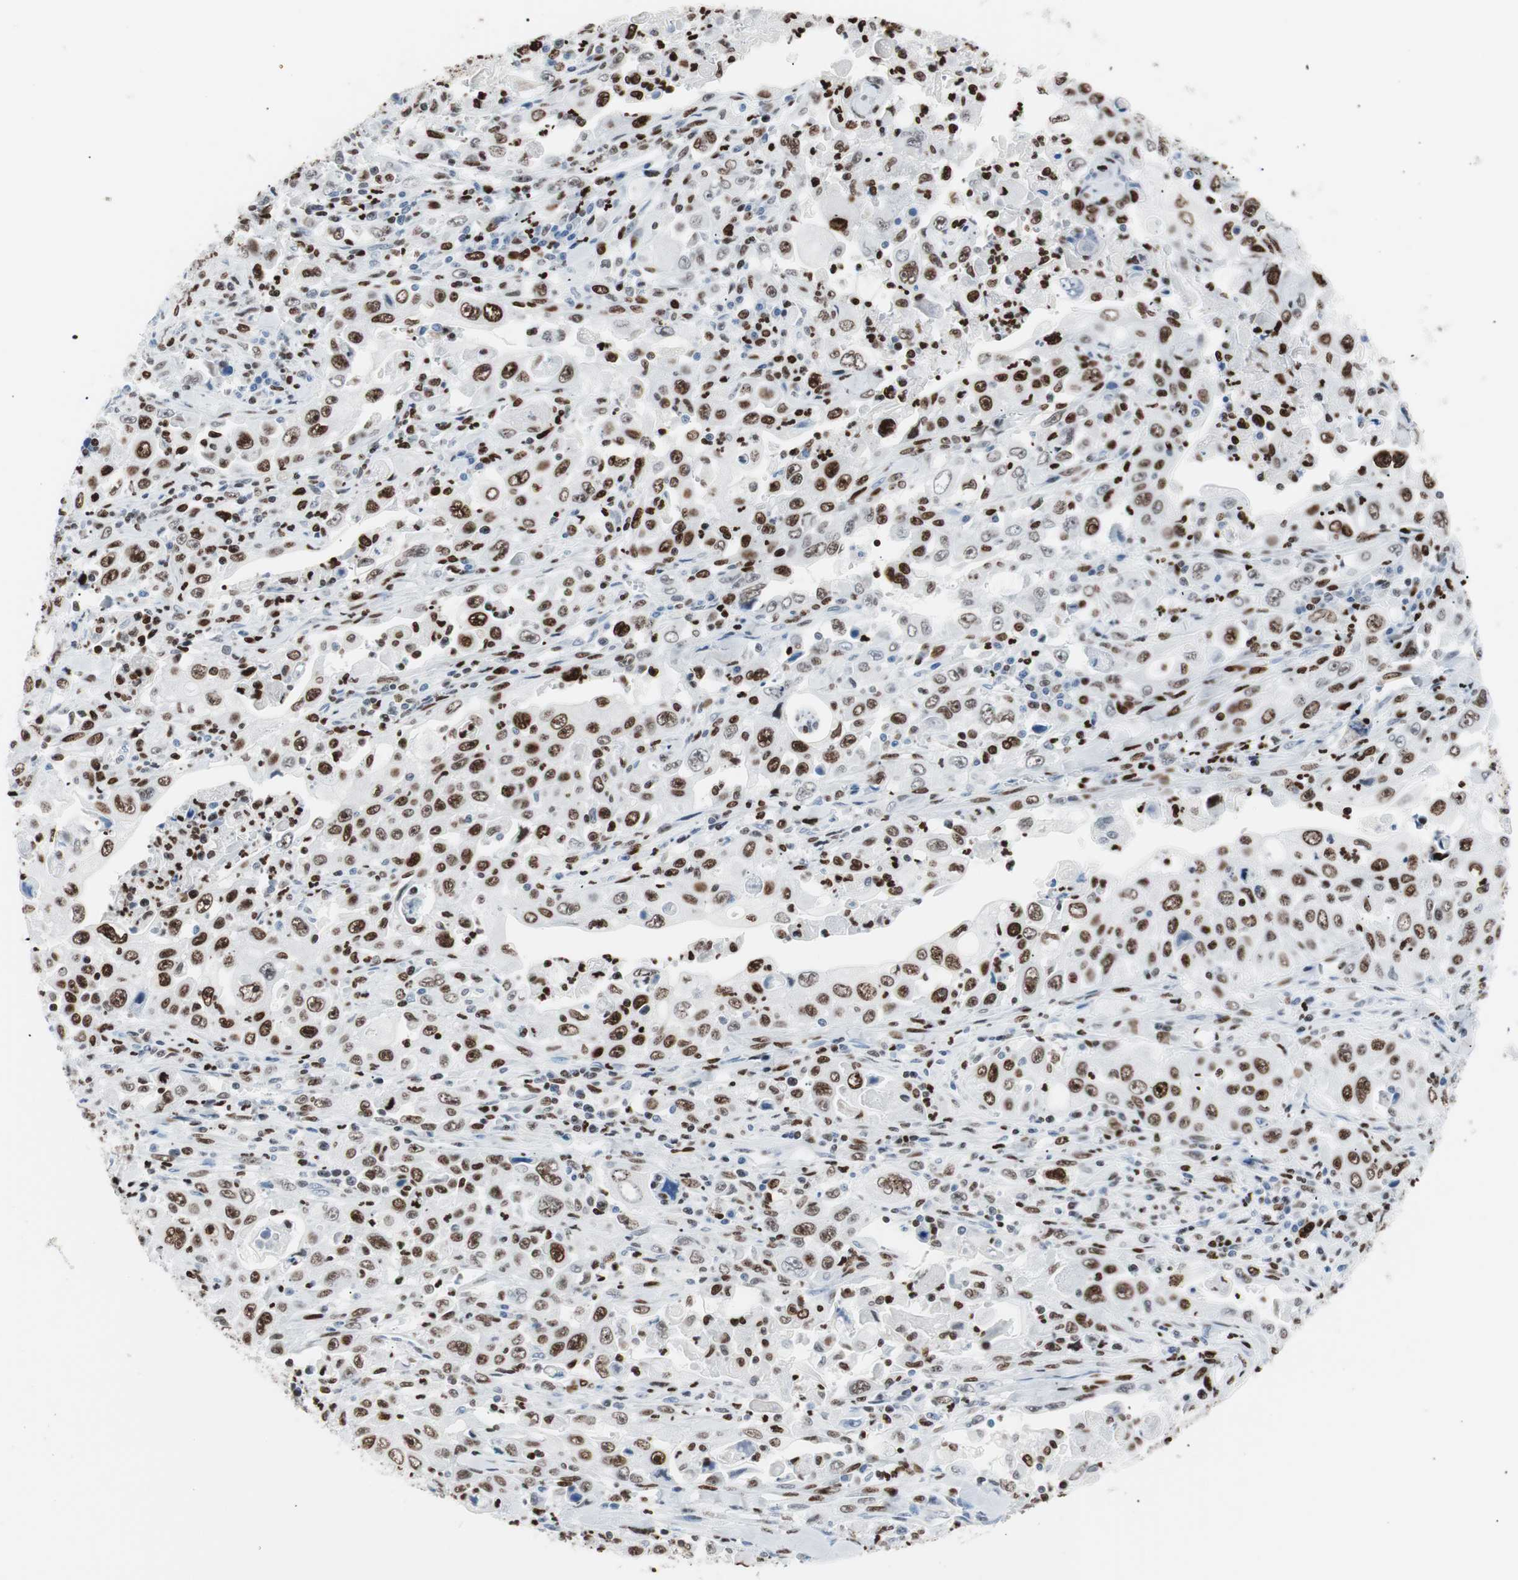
{"staining": {"intensity": "weak", "quantity": ">75%", "location": "nuclear"}, "tissue": "pancreatic cancer", "cell_type": "Tumor cells", "image_type": "cancer", "snomed": [{"axis": "morphology", "description": "Adenocarcinoma, NOS"}, {"axis": "topography", "description": "Pancreas"}], "caption": "A brown stain labels weak nuclear positivity of a protein in human pancreatic adenocarcinoma tumor cells.", "gene": "CEBPB", "patient": {"sex": "male", "age": 70}}